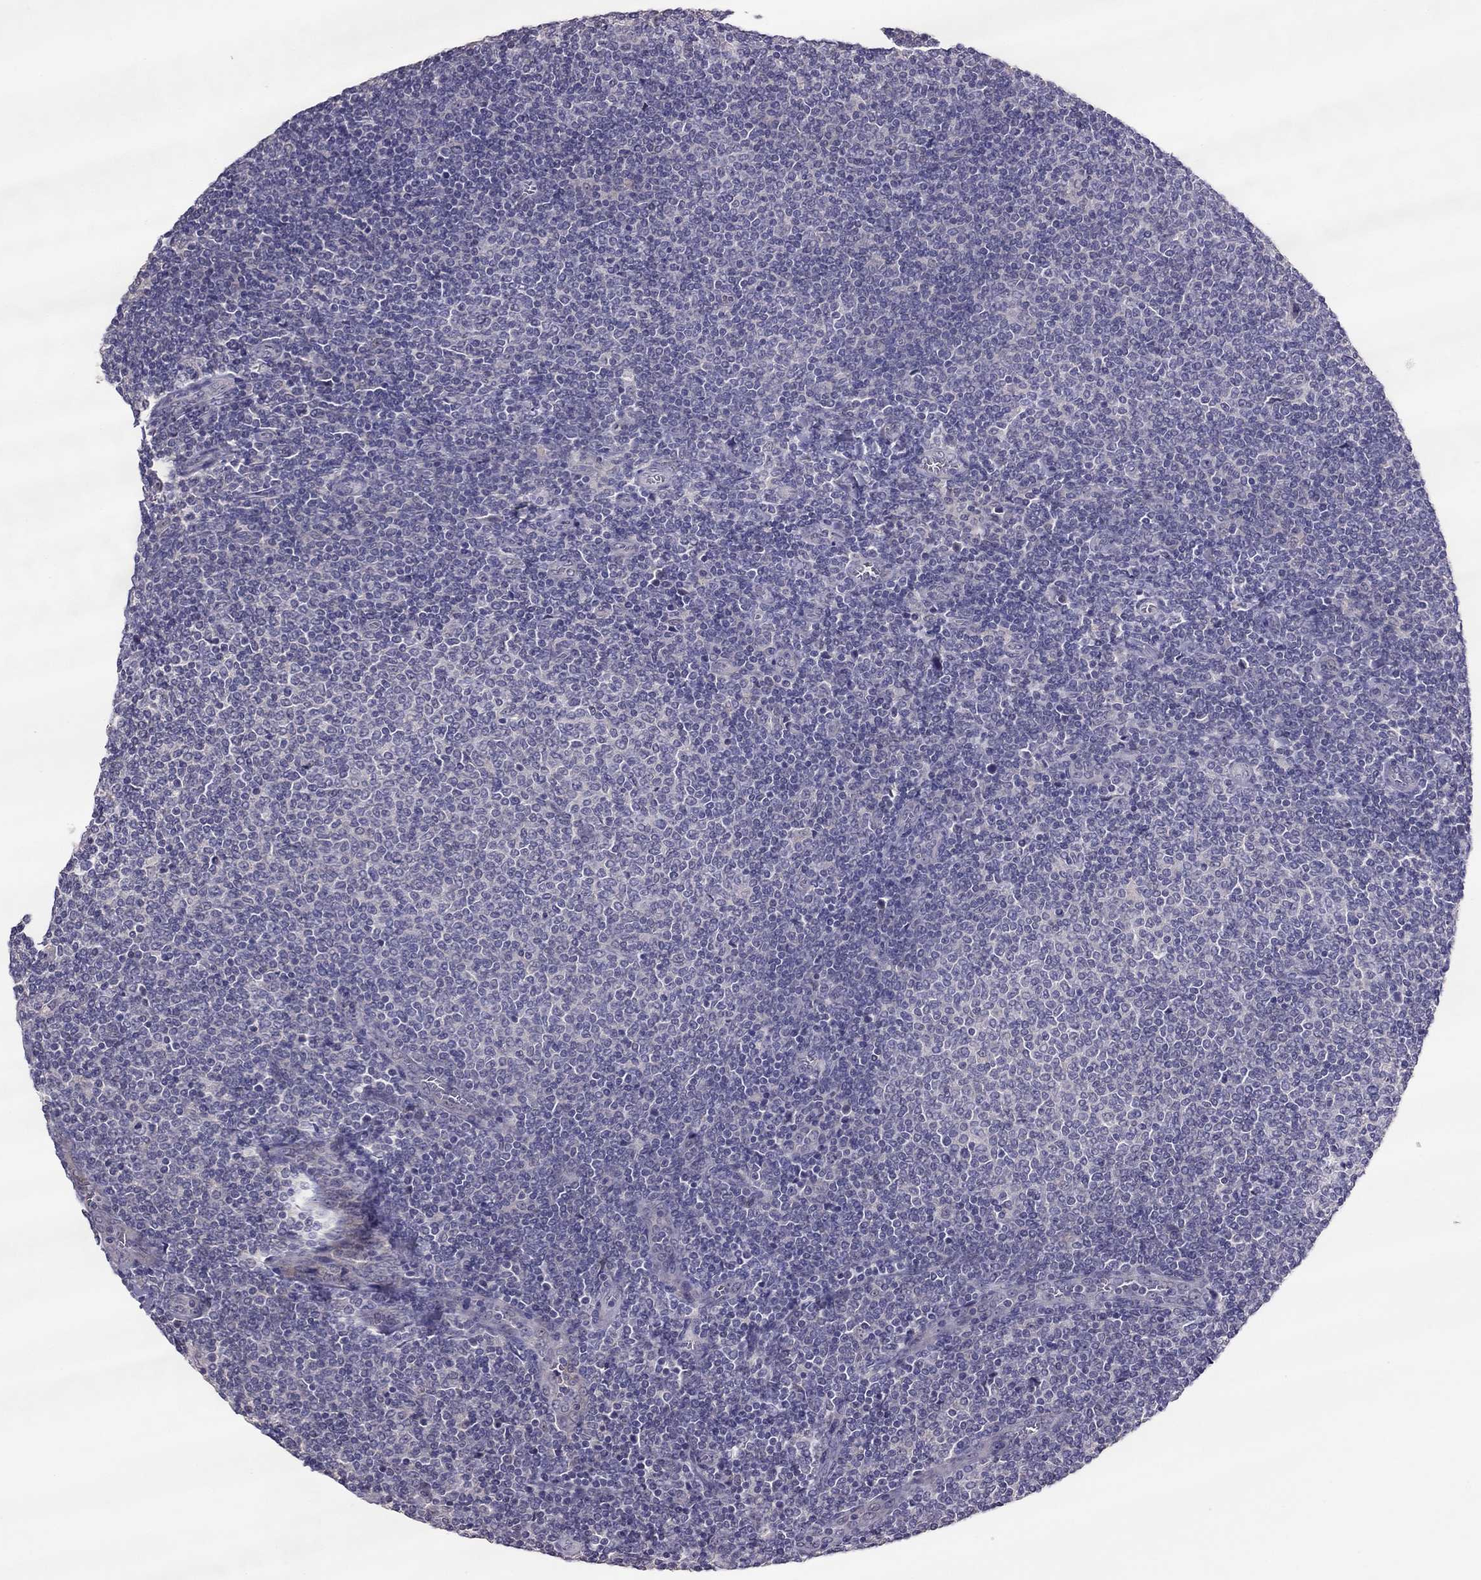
{"staining": {"intensity": "negative", "quantity": "none", "location": "none"}, "tissue": "lymphoma", "cell_type": "Tumor cells", "image_type": "cancer", "snomed": [{"axis": "morphology", "description": "Malignant lymphoma, non-Hodgkin's type, Low grade"}, {"axis": "topography", "description": "Lymph node"}], "caption": "A micrograph of lymphoma stained for a protein reveals no brown staining in tumor cells.", "gene": "LRRC46", "patient": {"sex": "male", "age": 52}}